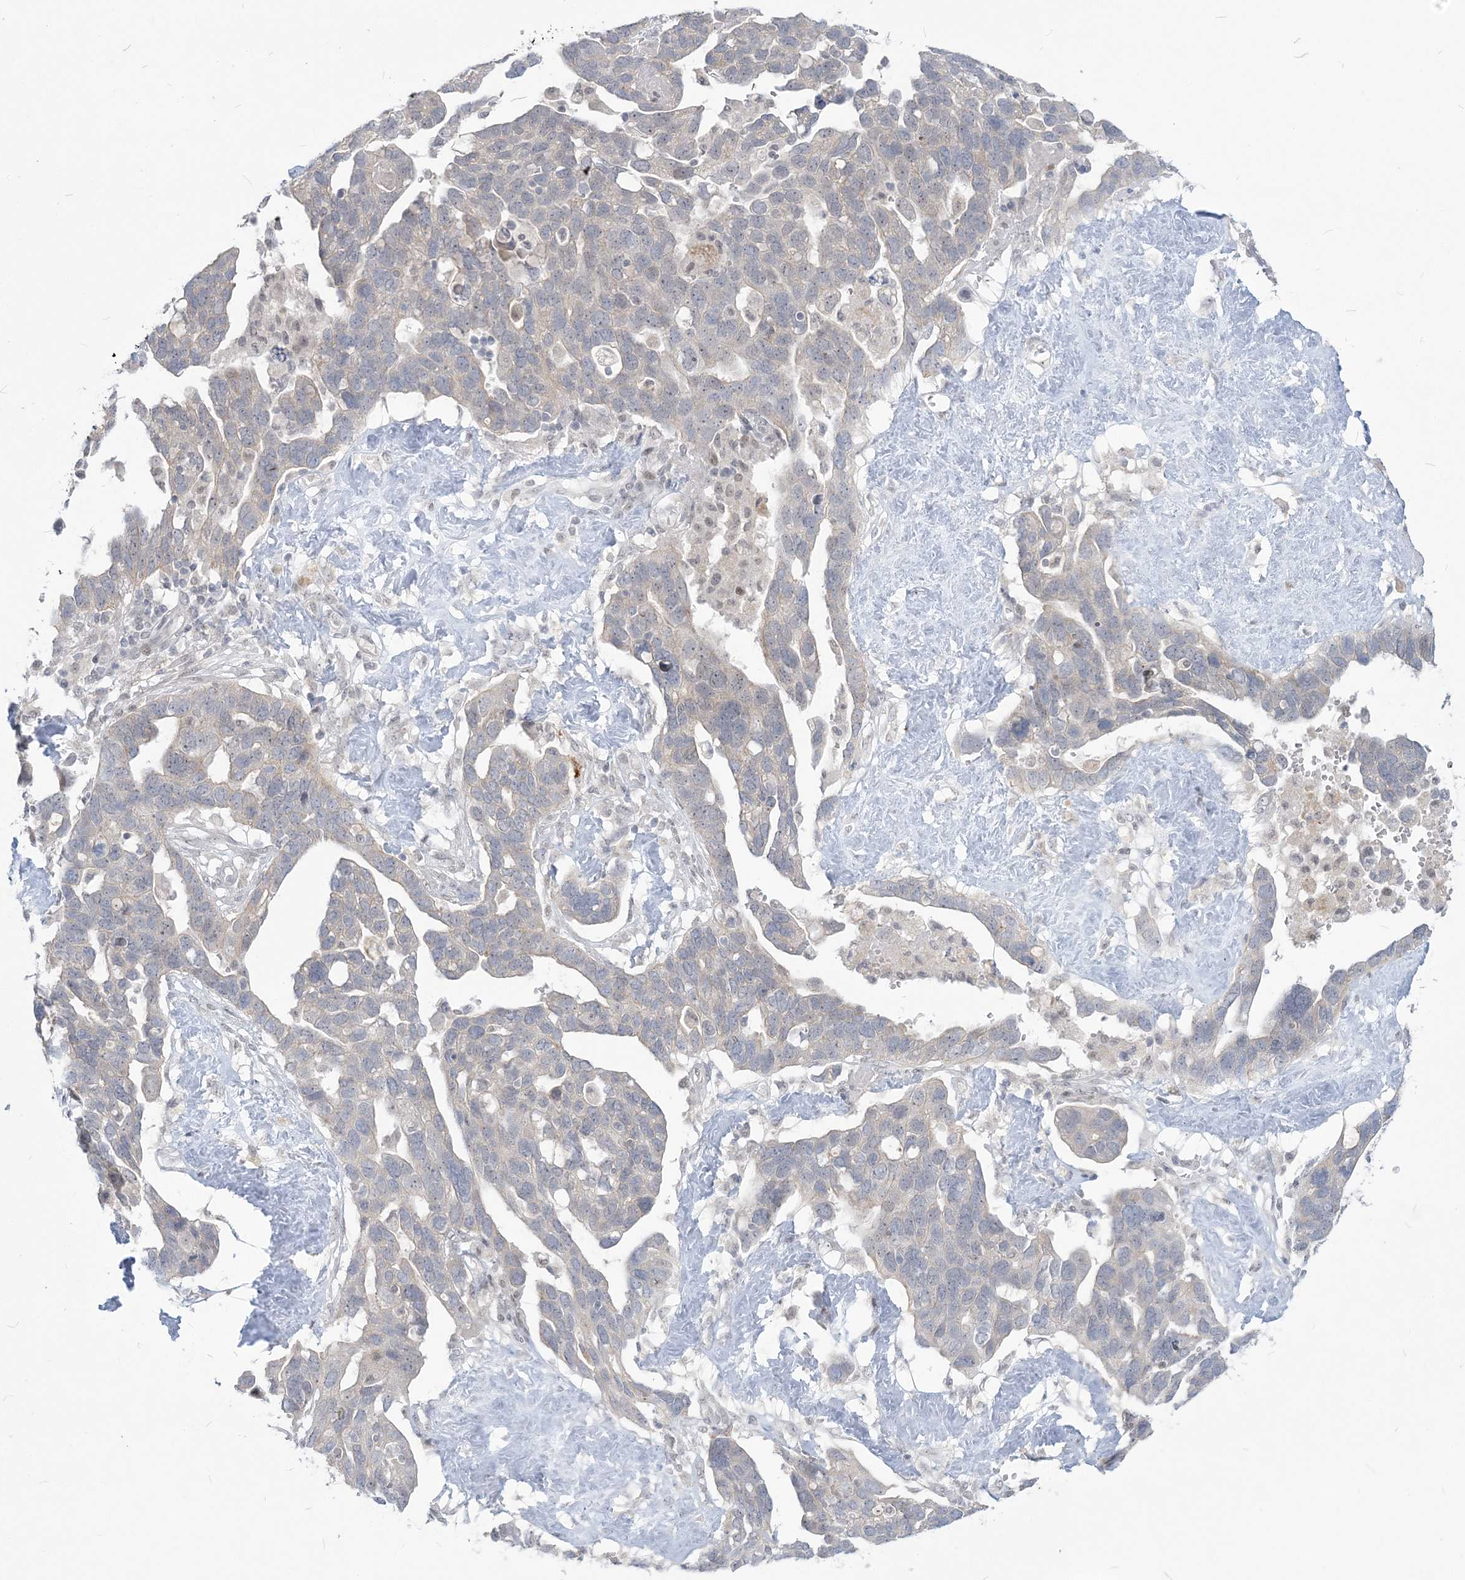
{"staining": {"intensity": "negative", "quantity": "none", "location": "none"}, "tissue": "ovarian cancer", "cell_type": "Tumor cells", "image_type": "cancer", "snomed": [{"axis": "morphology", "description": "Cystadenocarcinoma, serous, NOS"}, {"axis": "topography", "description": "Ovary"}], "caption": "Immunohistochemistry of human ovarian serous cystadenocarcinoma shows no expression in tumor cells.", "gene": "SDAD1", "patient": {"sex": "female", "age": 54}}